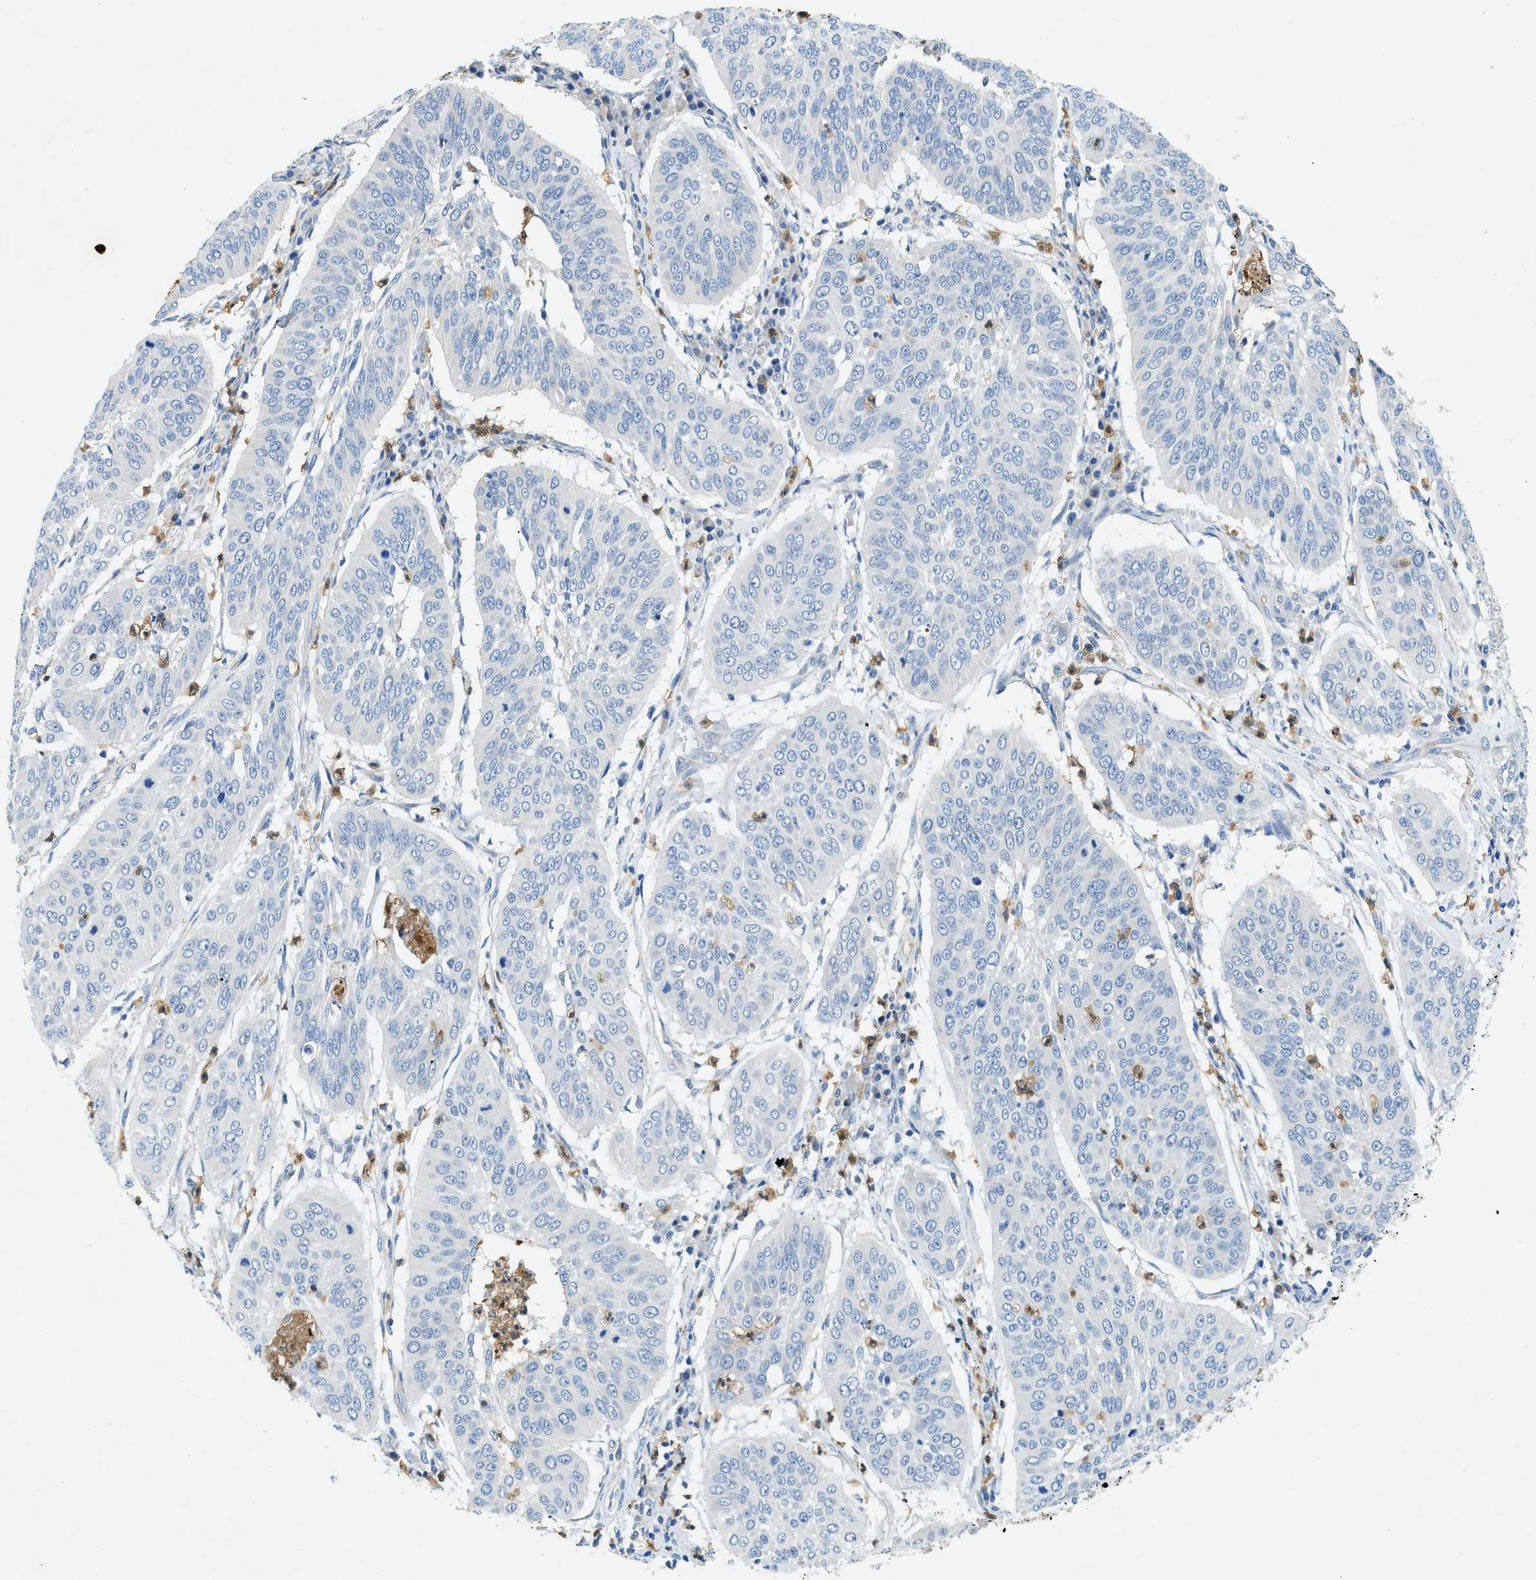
{"staining": {"intensity": "negative", "quantity": "none", "location": "none"}, "tissue": "cervical cancer", "cell_type": "Tumor cells", "image_type": "cancer", "snomed": [{"axis": "morphology", "description": "Normal tissue, NOS"}, {"axis": "morphology", "description": "Squamous cell carcinoma, NOS"}, {"axis": "topography", "description": "Cervix"}], "caption": "Immunohistochemistry (IHC) micrograph of neoplastic tissue: human cervical cancer (squamous cell carcinoma) stained with DAB (3,3'-diaminobenzidine) shows no significant protein positivity in tumor cells.", "gene": "ZDHHC13", "patient": {"sex": "female", "age": 39}}